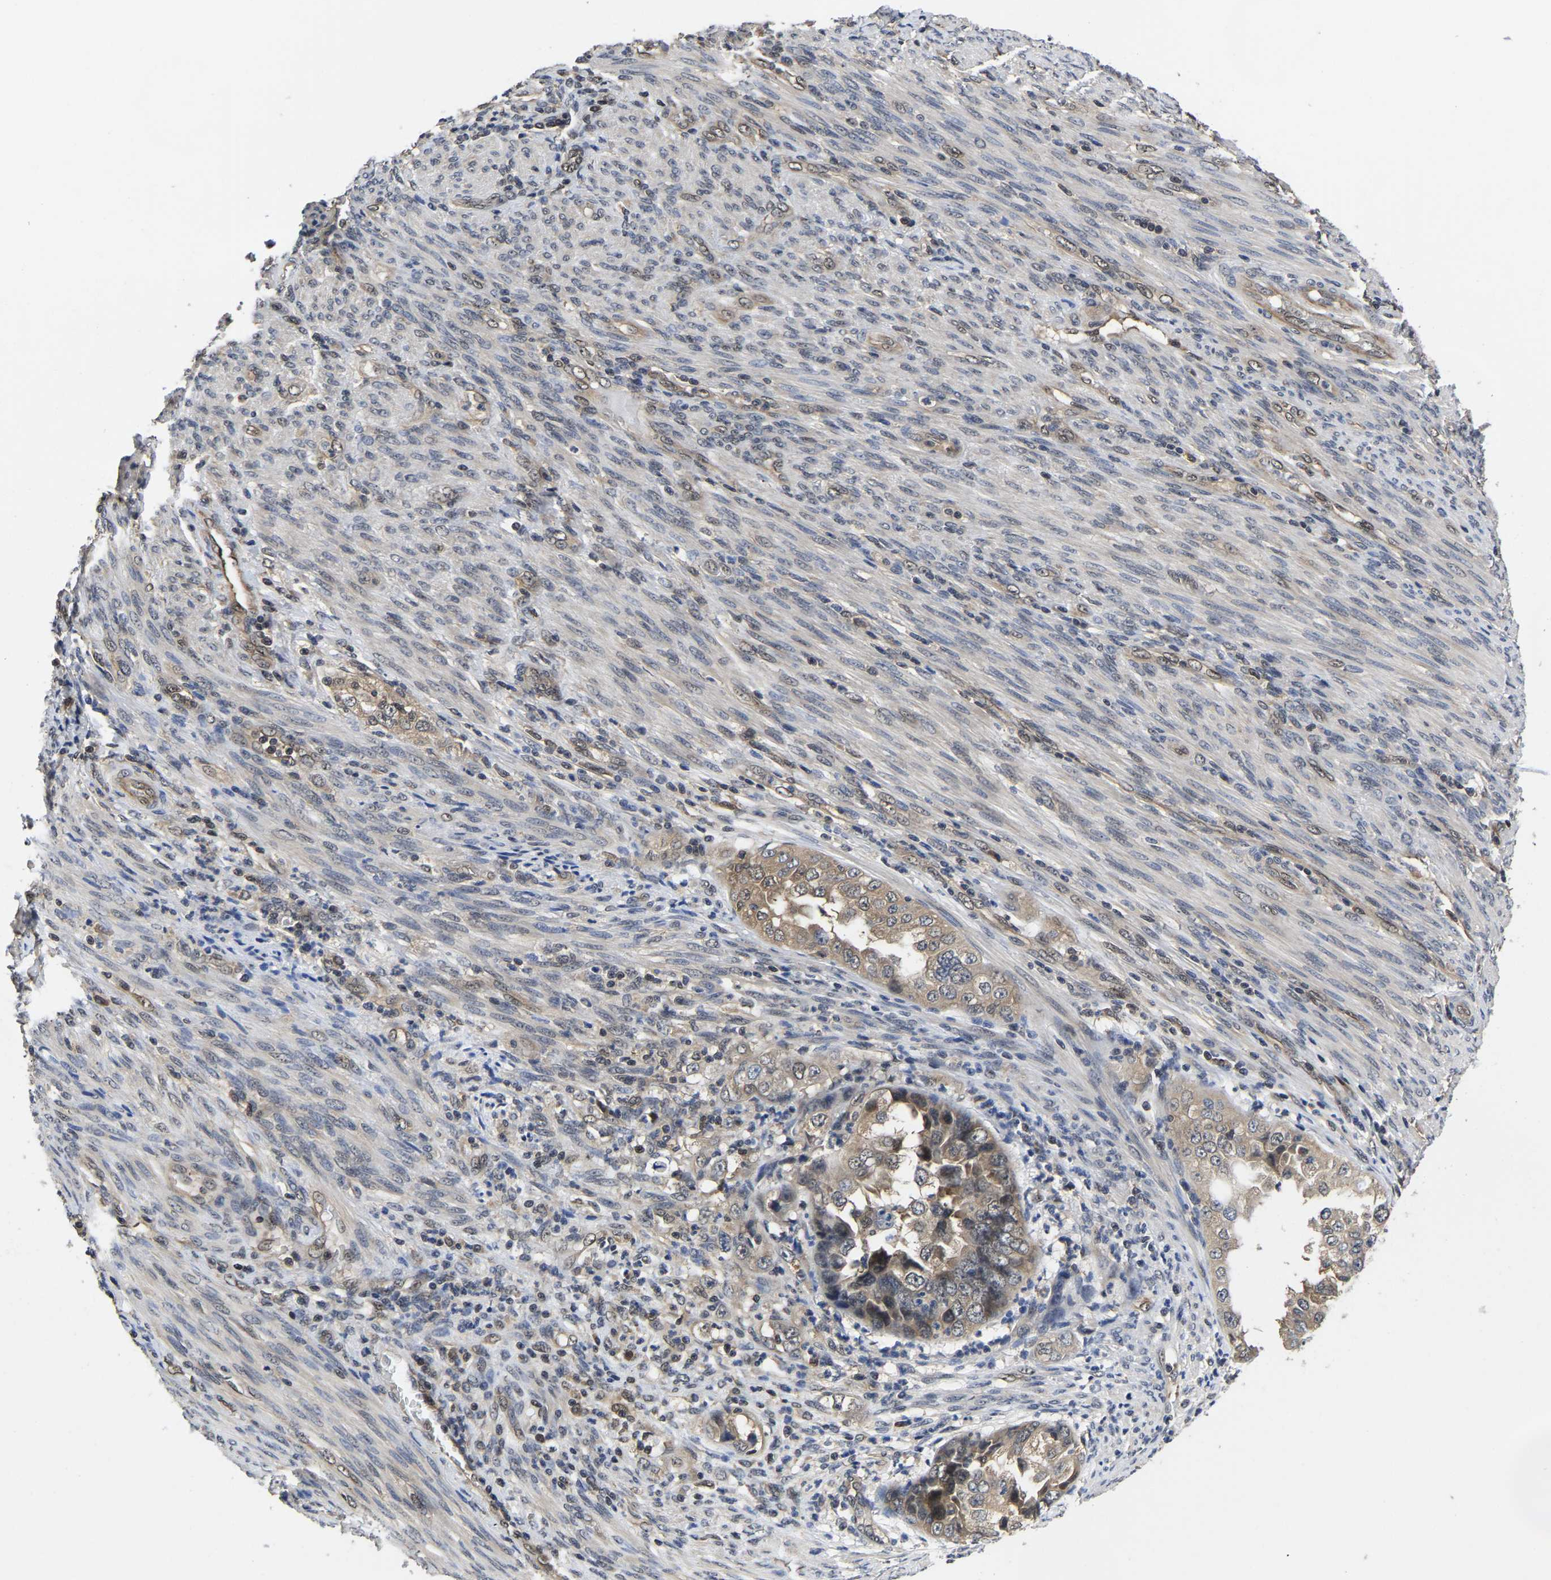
{"staining": {"intensity": "weak", "quantity": ">75%", "location": "cytoplasmic/membranous"}, "tissue": "endometrial cancer", "cell_type": "Tumor cells", "image_type": "cancer", "snomed": [{"axis": "morphology", "description": "Adenocarcinoma, NOS"}, {"axis": "topography", "description": "Endometrium"}], "caption": "Weak cytoplasmic/membranous protein positivity is present in approximately >75% of tumor cells in adenocarcinoma (endometrial).", "gene": "MCOLN2", "patient": {"sex": "female", "age": 85}}